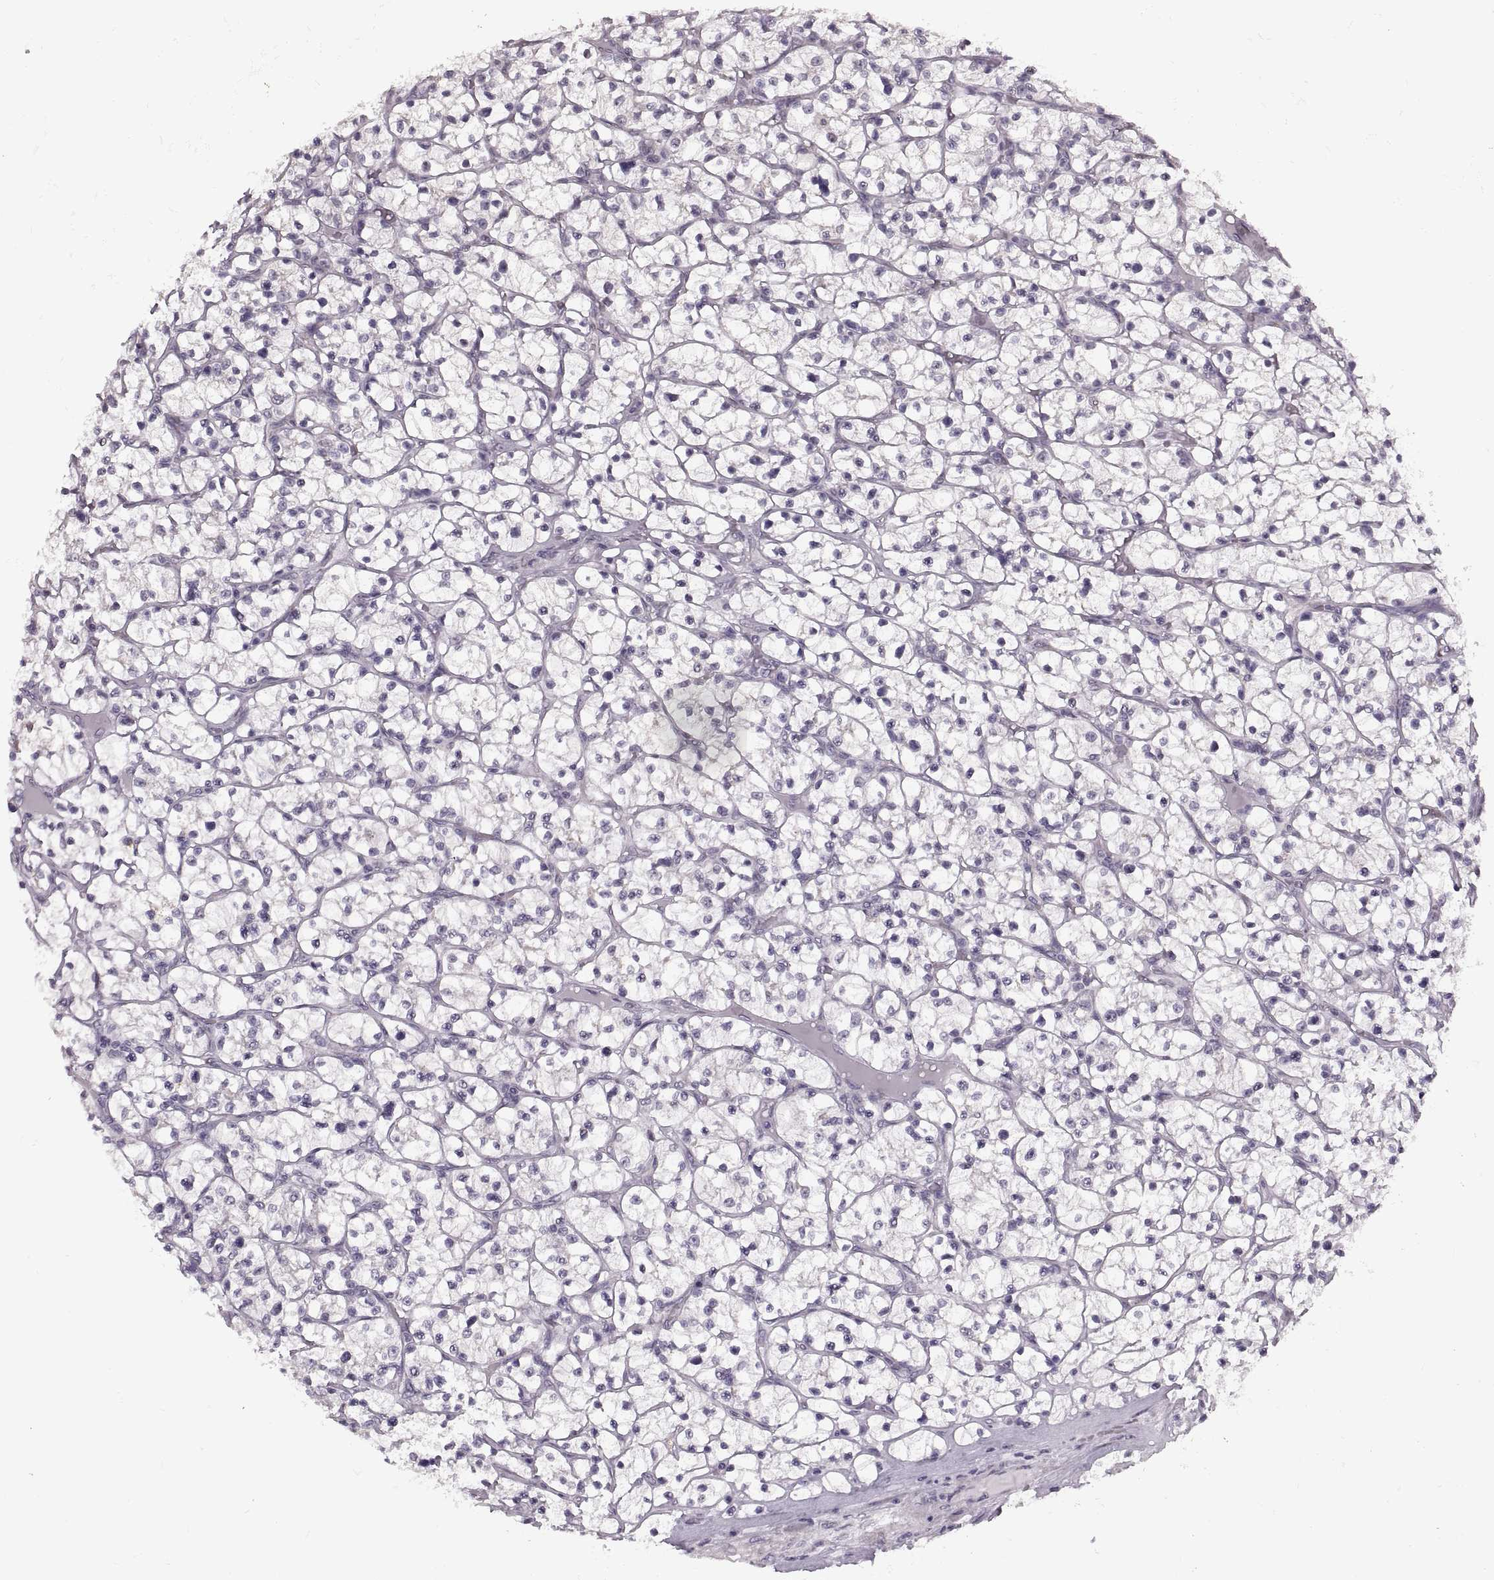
{"staining": {"intensity": "negative", "quantity": "none", "location": "none"}, "tissue": "renal cancer", "cell_type": "Tumor cells", "image_type": "cancer", "snomed": [{"axis": "morphology", "description": "Adenocarcinoma, NOS"}, {"axis": "topography", "description": "Kidney"}], "caption": "Immunohistochemical staining of adenocarcinoma (renal) exhibits no significant expression in tumor cells.", "gene": "PRSS37", "patient": {"sex": "female", "age": 64}}